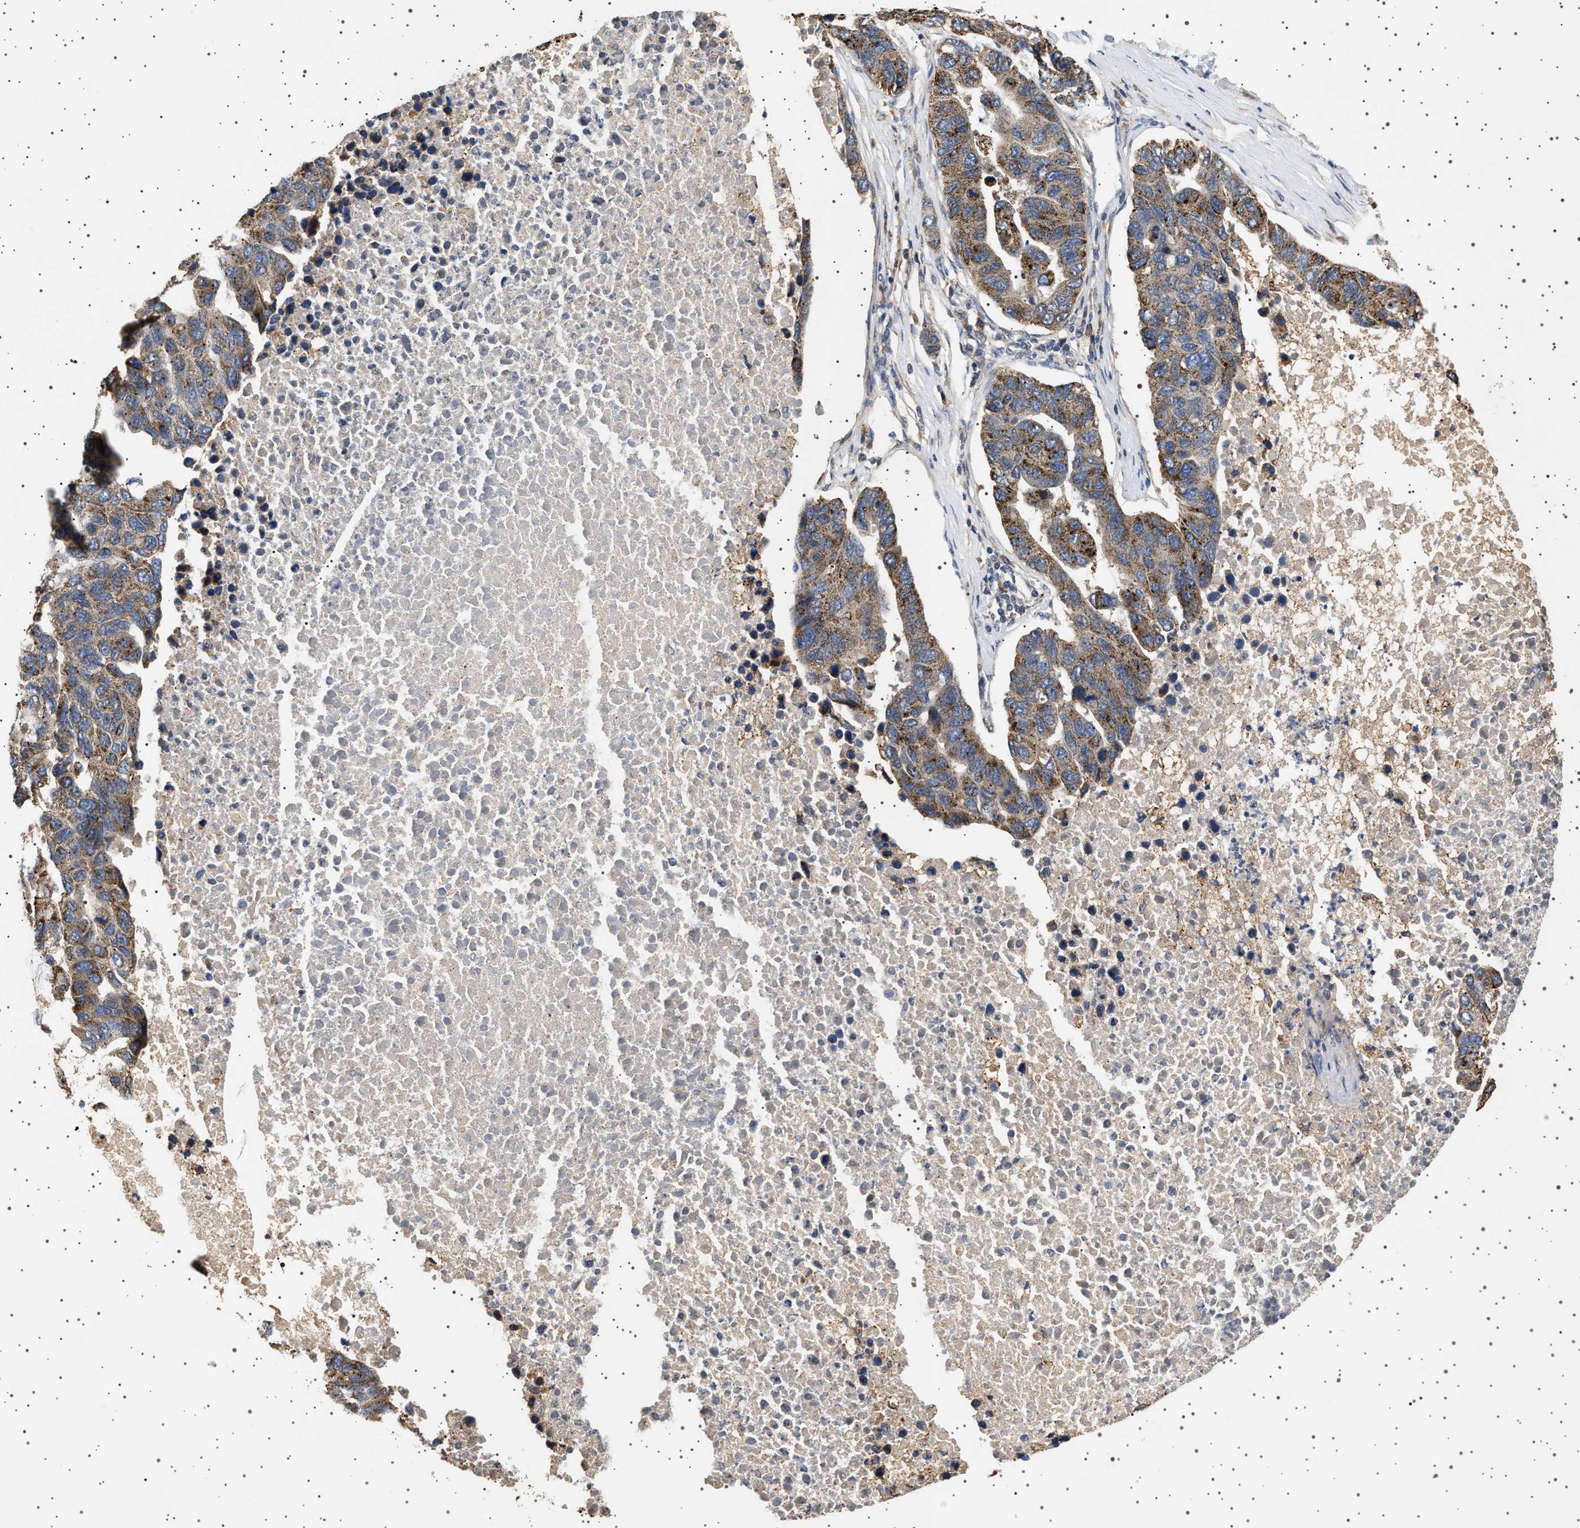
{"staining": {"intensity": "moderate", "quantity": ">75%", "location": "cytoplasmic/membranous"}, "tissue": "pancreatic cancer", "cell_type": "Tumor cells", "image_type": "cancer", "snomed": [{"axis": "morphology", "description": "Adenocarcinoma, NOS"}, {"axis": "topography", "description": "Pancreas"}], "caption": "This image displays IHC staining of human pancreatic cancer (adenocarcinoma), with medium moderate cytoplasmic/membranous positivity in about >75% of tumor cells.", "gene": "TRUB2", "patient": {"sex": "female", "age": 61}}